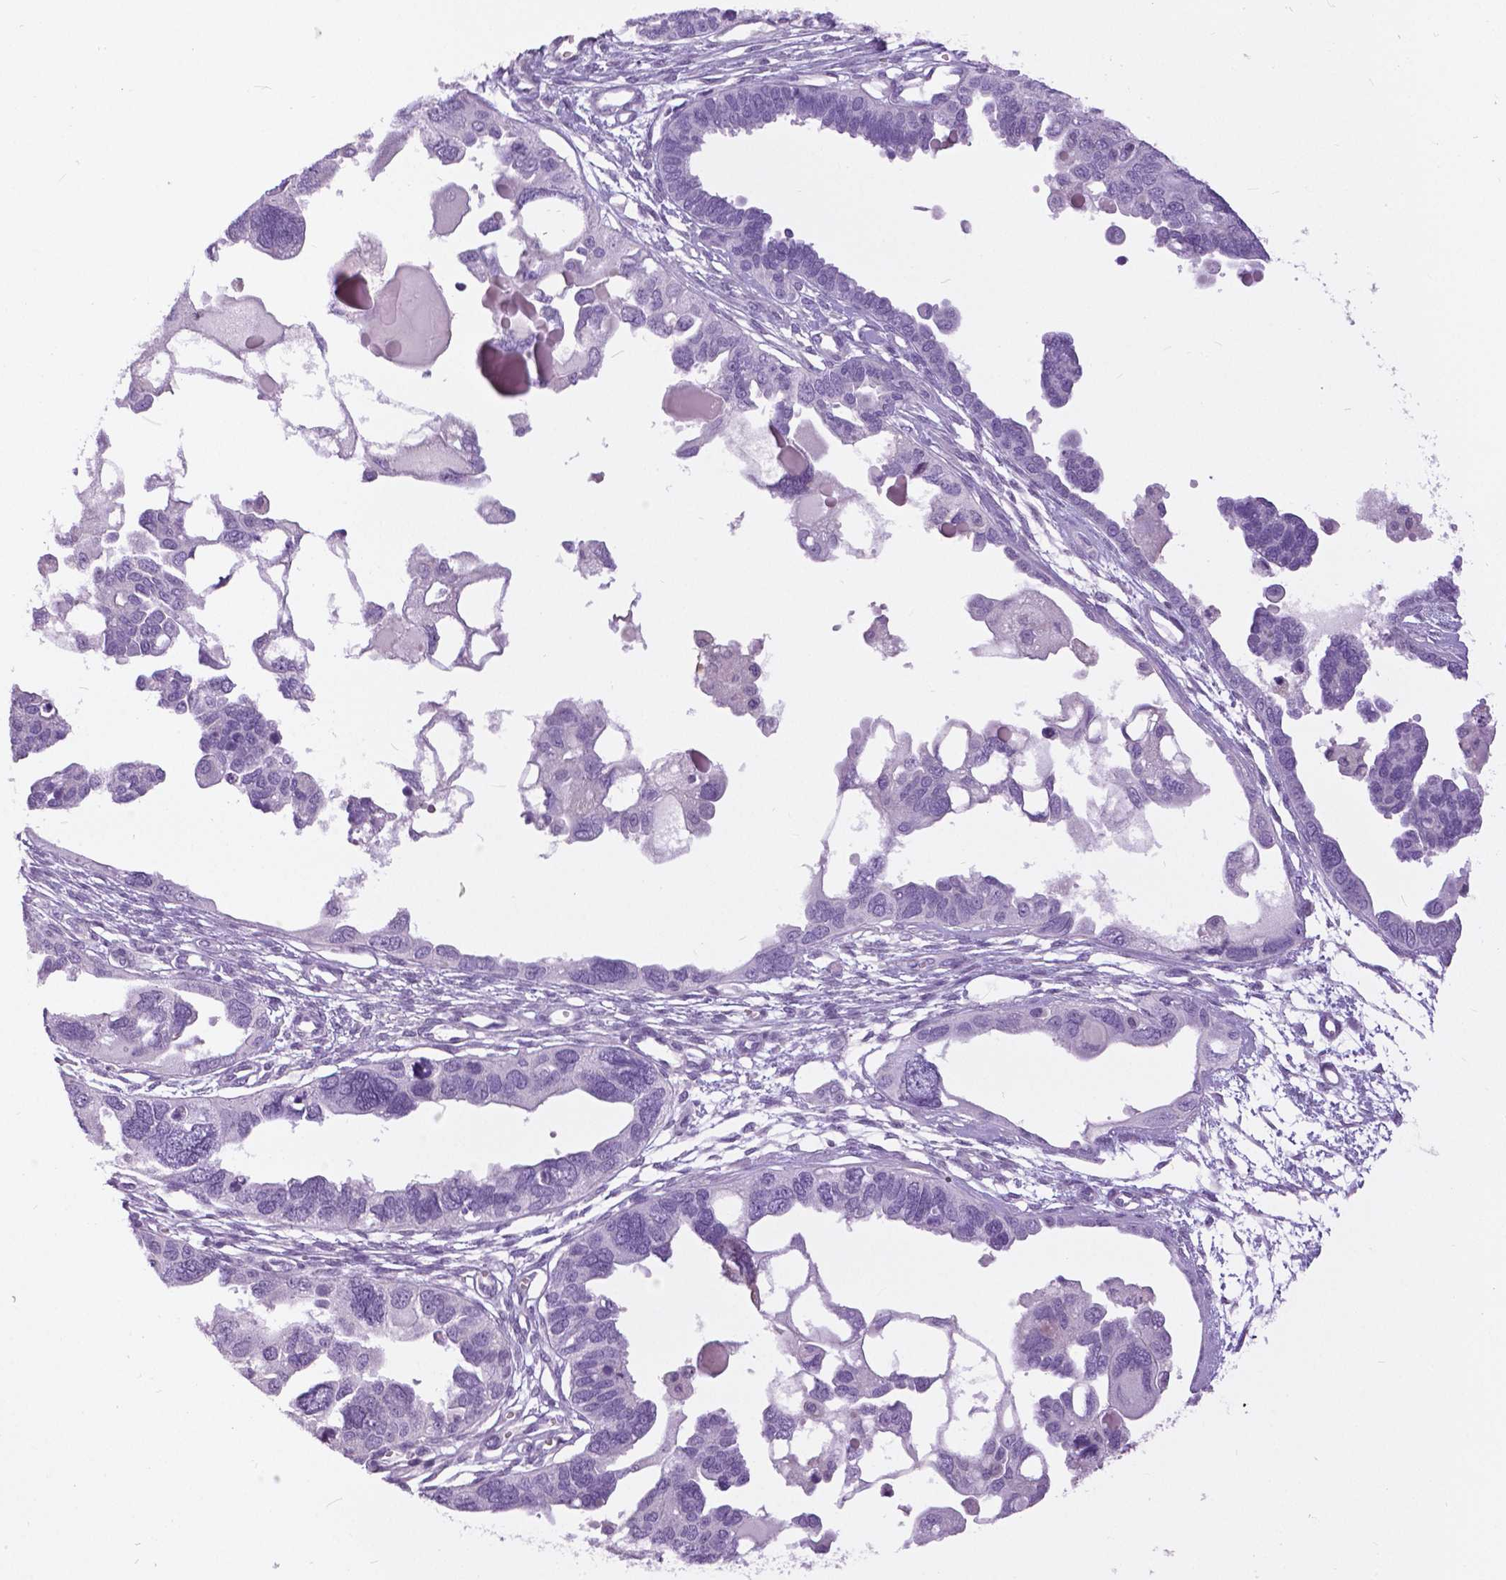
{"staining": {"intensity": "negative", "quantity": "none", "location": "none"}, "tissue": "ovarian cancer", "cell_type": "Tumor cells", "image_type": "cancer", "snomed": [{"axis": "morphology", "description": "Cystadenocarcinoma, serous, NOS"}, {"axis": "topography", "description": "Ovary"}], "caption": "A micrograph of serous cystadenocarcinoma (ovarian) stained for a protein reveals no brown staining in tumor cells.", "gene": "TP53TG5", "patient": {"sex": "female", "age": 51}}